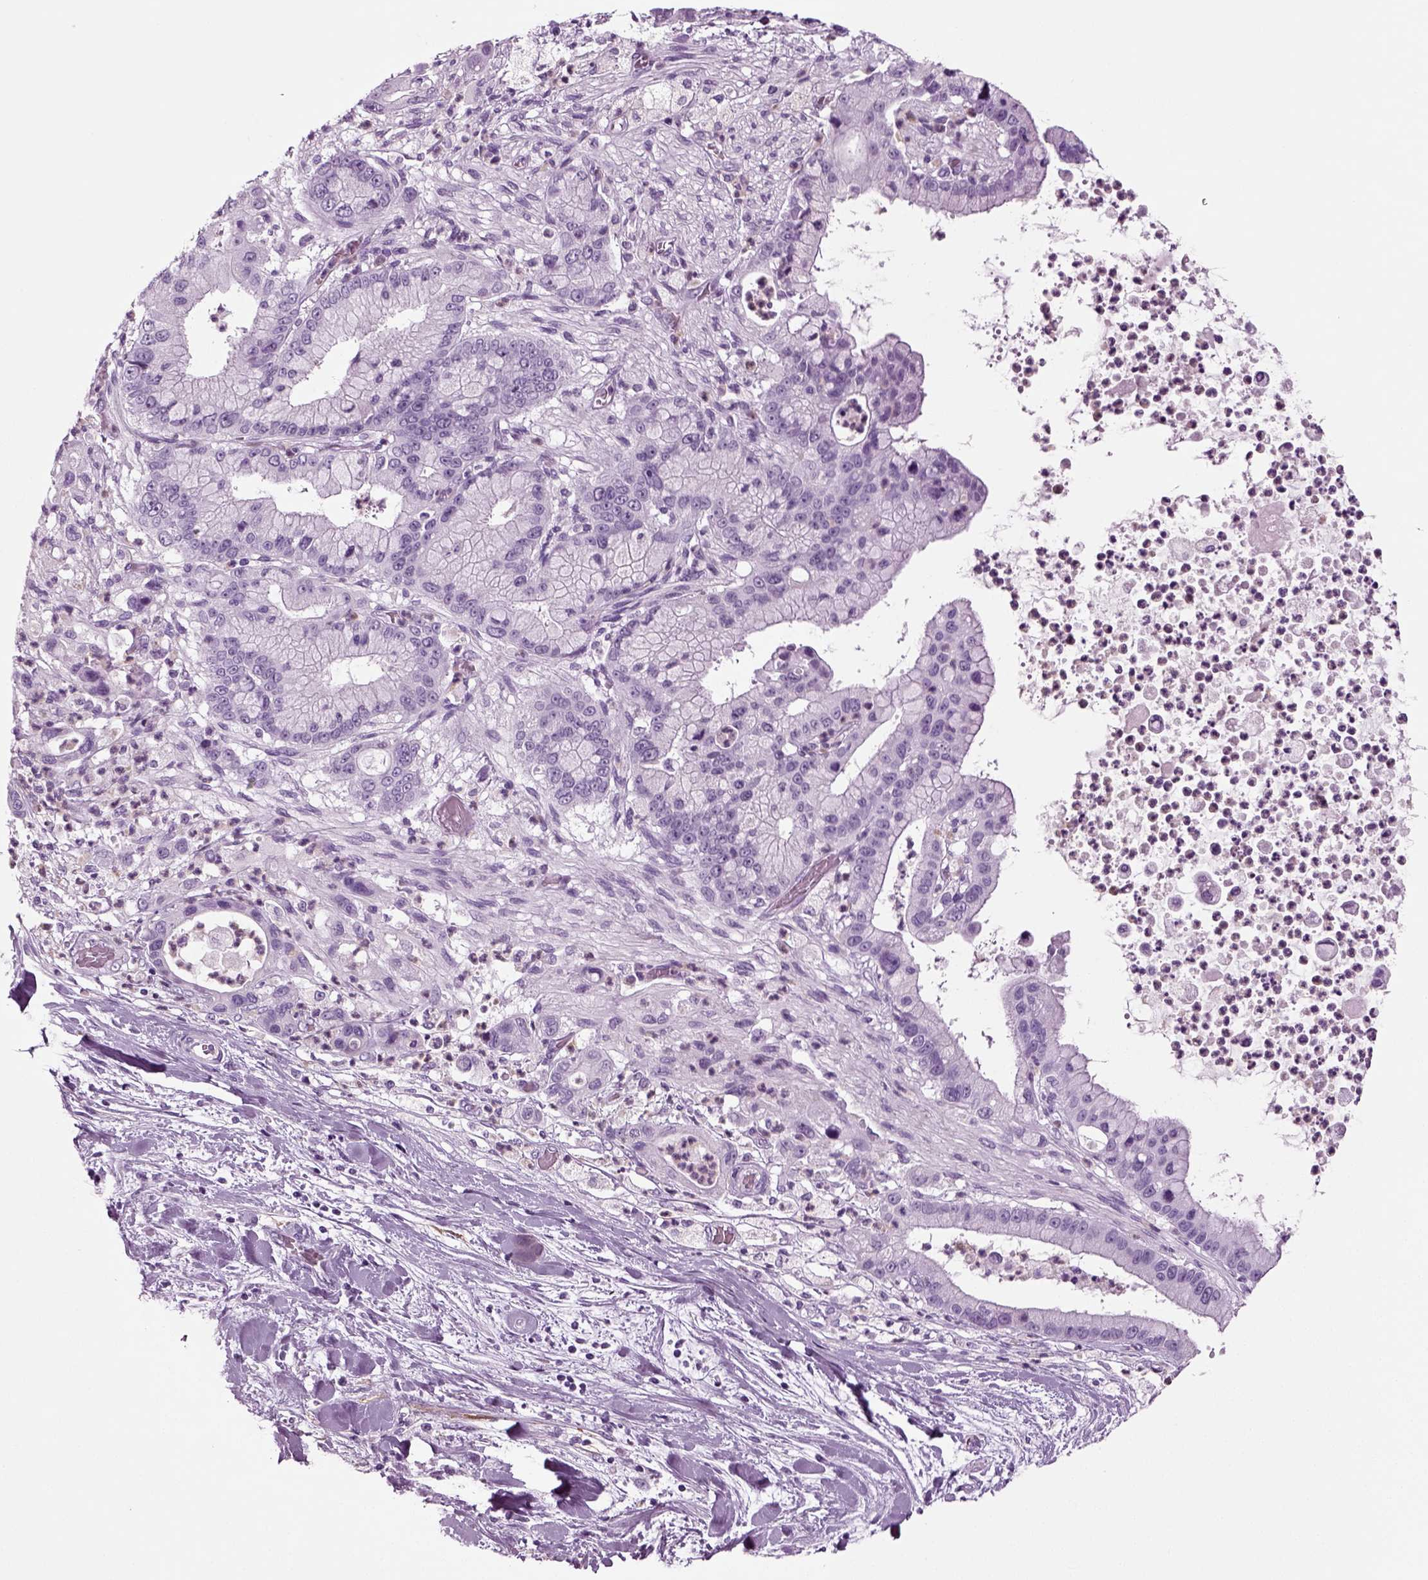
{"staining": {"intensity": "negative", "quantity": "none", "location": "none"}, "tissue": "liver cancer", "cell_type": "Tumor cells", "image_type": "cancer", "snomed": [{"axis": "morphology", "description": "Cholangiocarcinoma"}, {"axis": "topography", "description": "Liver"}], "caption": "A micrograph of liver cancer (cholangiocarcinoma) stained for a protein exhibits no brown staining in tumor cells. The staining was performed using DAB to visualize the protein expression in brown, while the nuclei were stained in blue with hematoxylin (Magnification: 20x).", "gene": "CRABP1", "patient": {"sex": "female", "age": 54}}